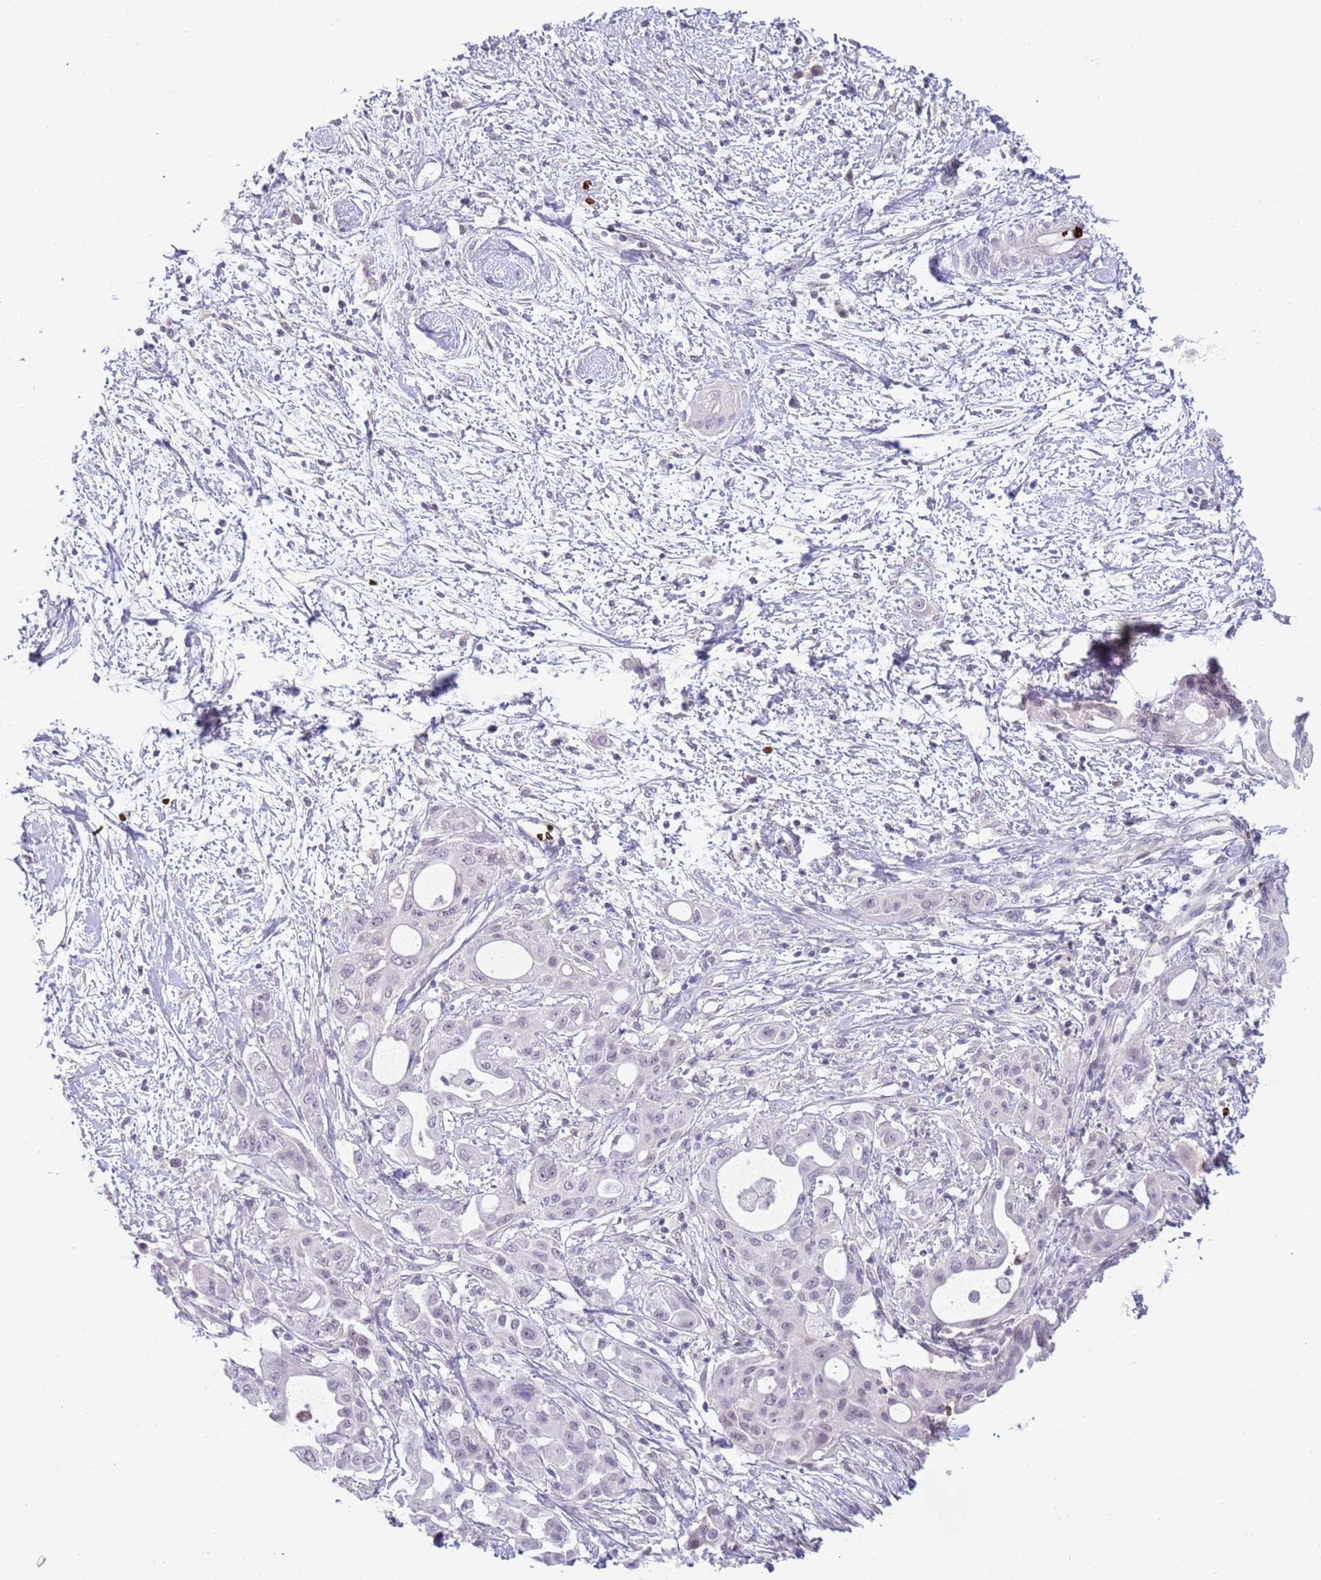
{"staining": {"intensity": "weak", "quantity": ">75%", "location": "nuclear"}, "tissue": "pancreatic cancer", "cell_type": "Tumor cells", "image_type": "cancer", "snomed": [{"axis": "morphology", "description": "Adenocarcinoma, NOS"}, {"axis": "topography", "description": "Pancreas"}], "caption": "Immunohistochemical staining of pancreatic cancer (adenocarcinoma) displays low levels of weak nuclear protein positivity in approximately >75% of tumor cells.", "gene": "LYPD6B", "patient": {"sex": "male", "age": 68}}